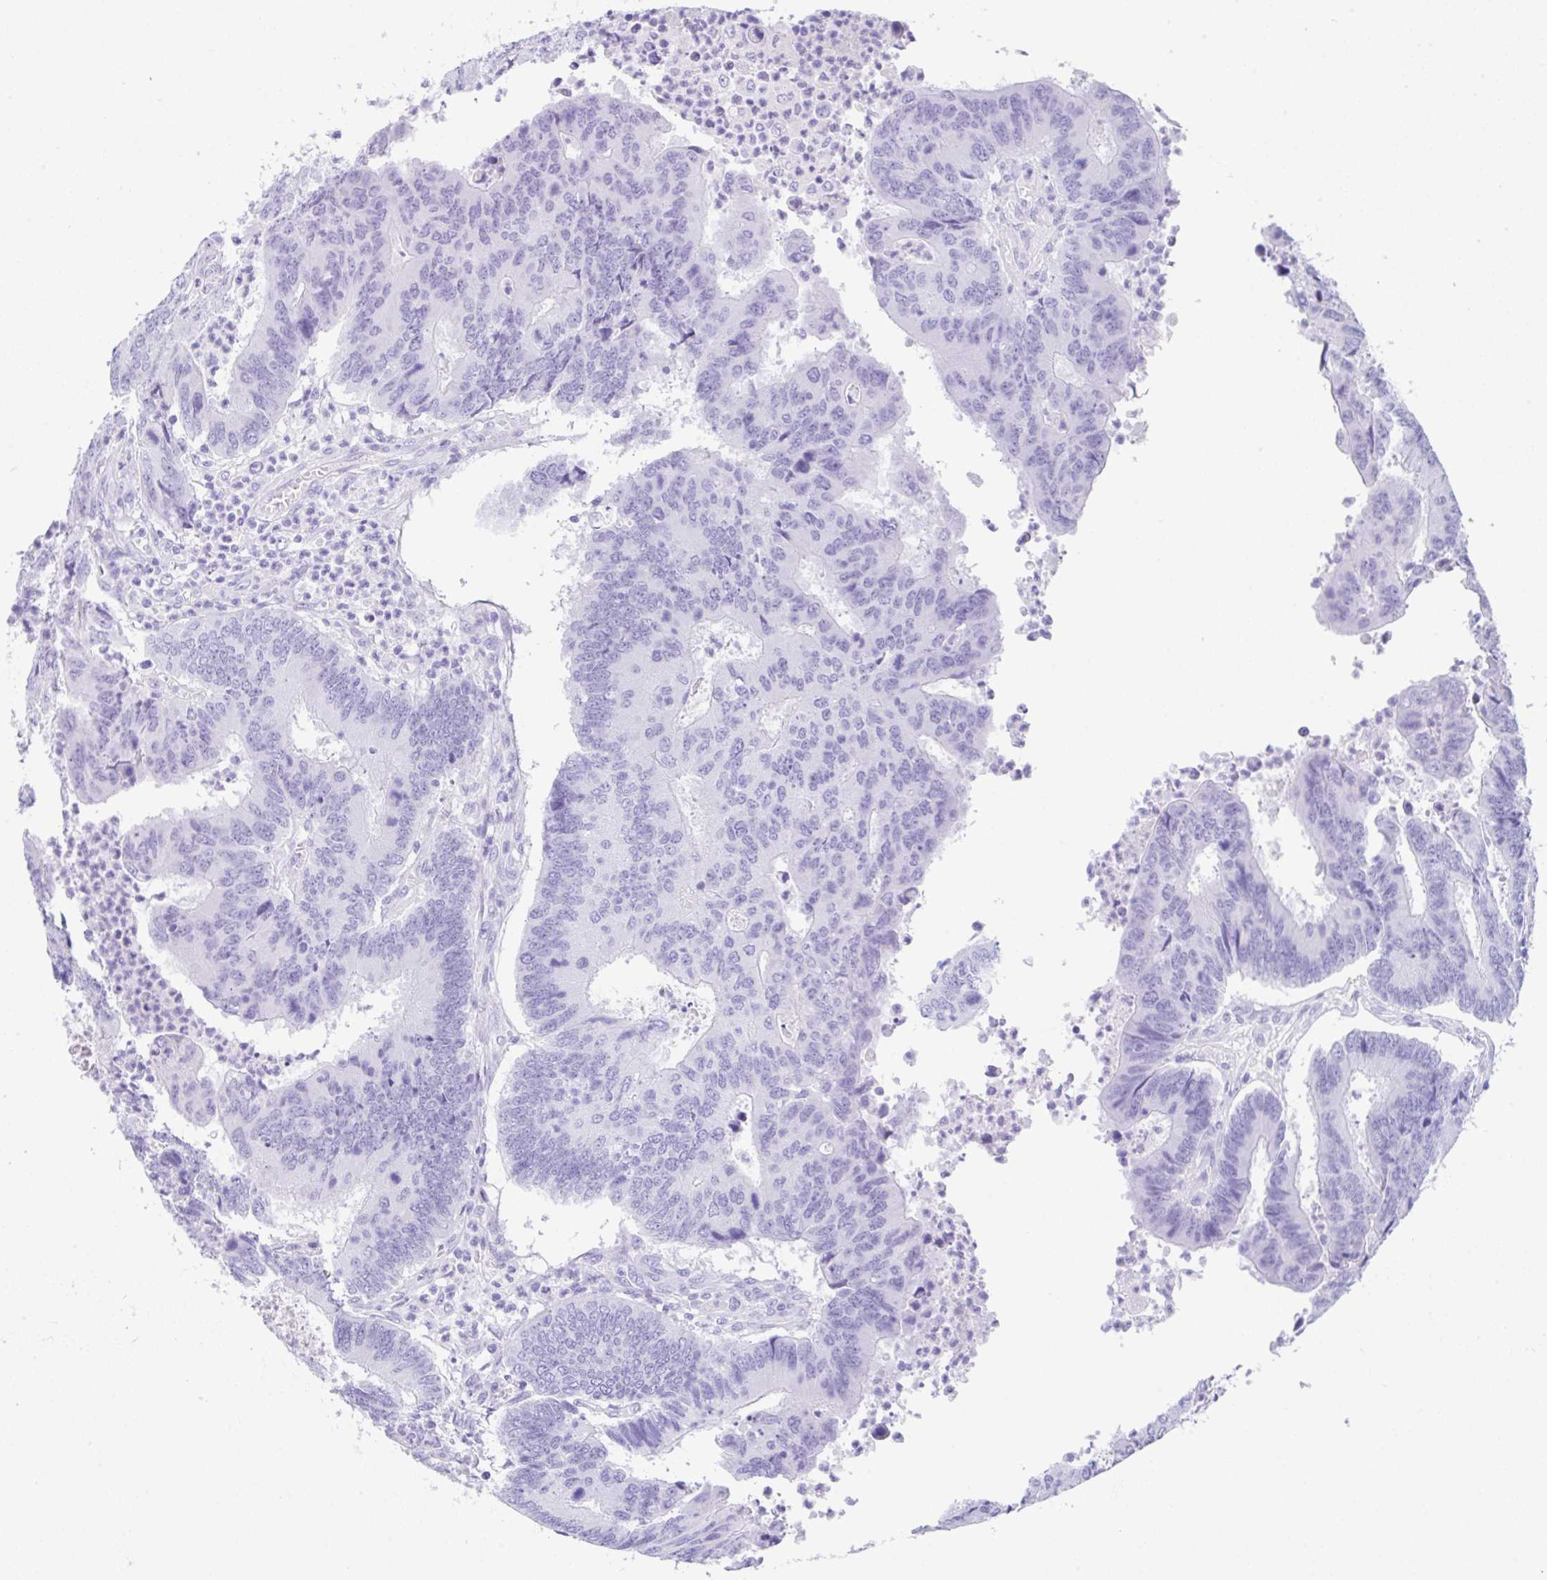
{"staining": {"intensity": "negative", "quantity": "none", "location": "none"}, "tissue": "colorectal cancer", "cell_type": "Tumor cells", "image_type": "cancer", "snomed": [{"axis": "morphology", "description": "Adenocarcinoma, NOS"}, {"axis": "topography", "description": "Colon"}], "caption": "Immunohistochemistry photomicrograph of neoplastic tissue: colorectal cancer (adenocarcinoma) stained with DAB (3,3'-diaminobenzidine) shows no significant protein positivity in tumor cells.", "gene": "CPA1", "patient": {"sex": "female", "age": 67}}